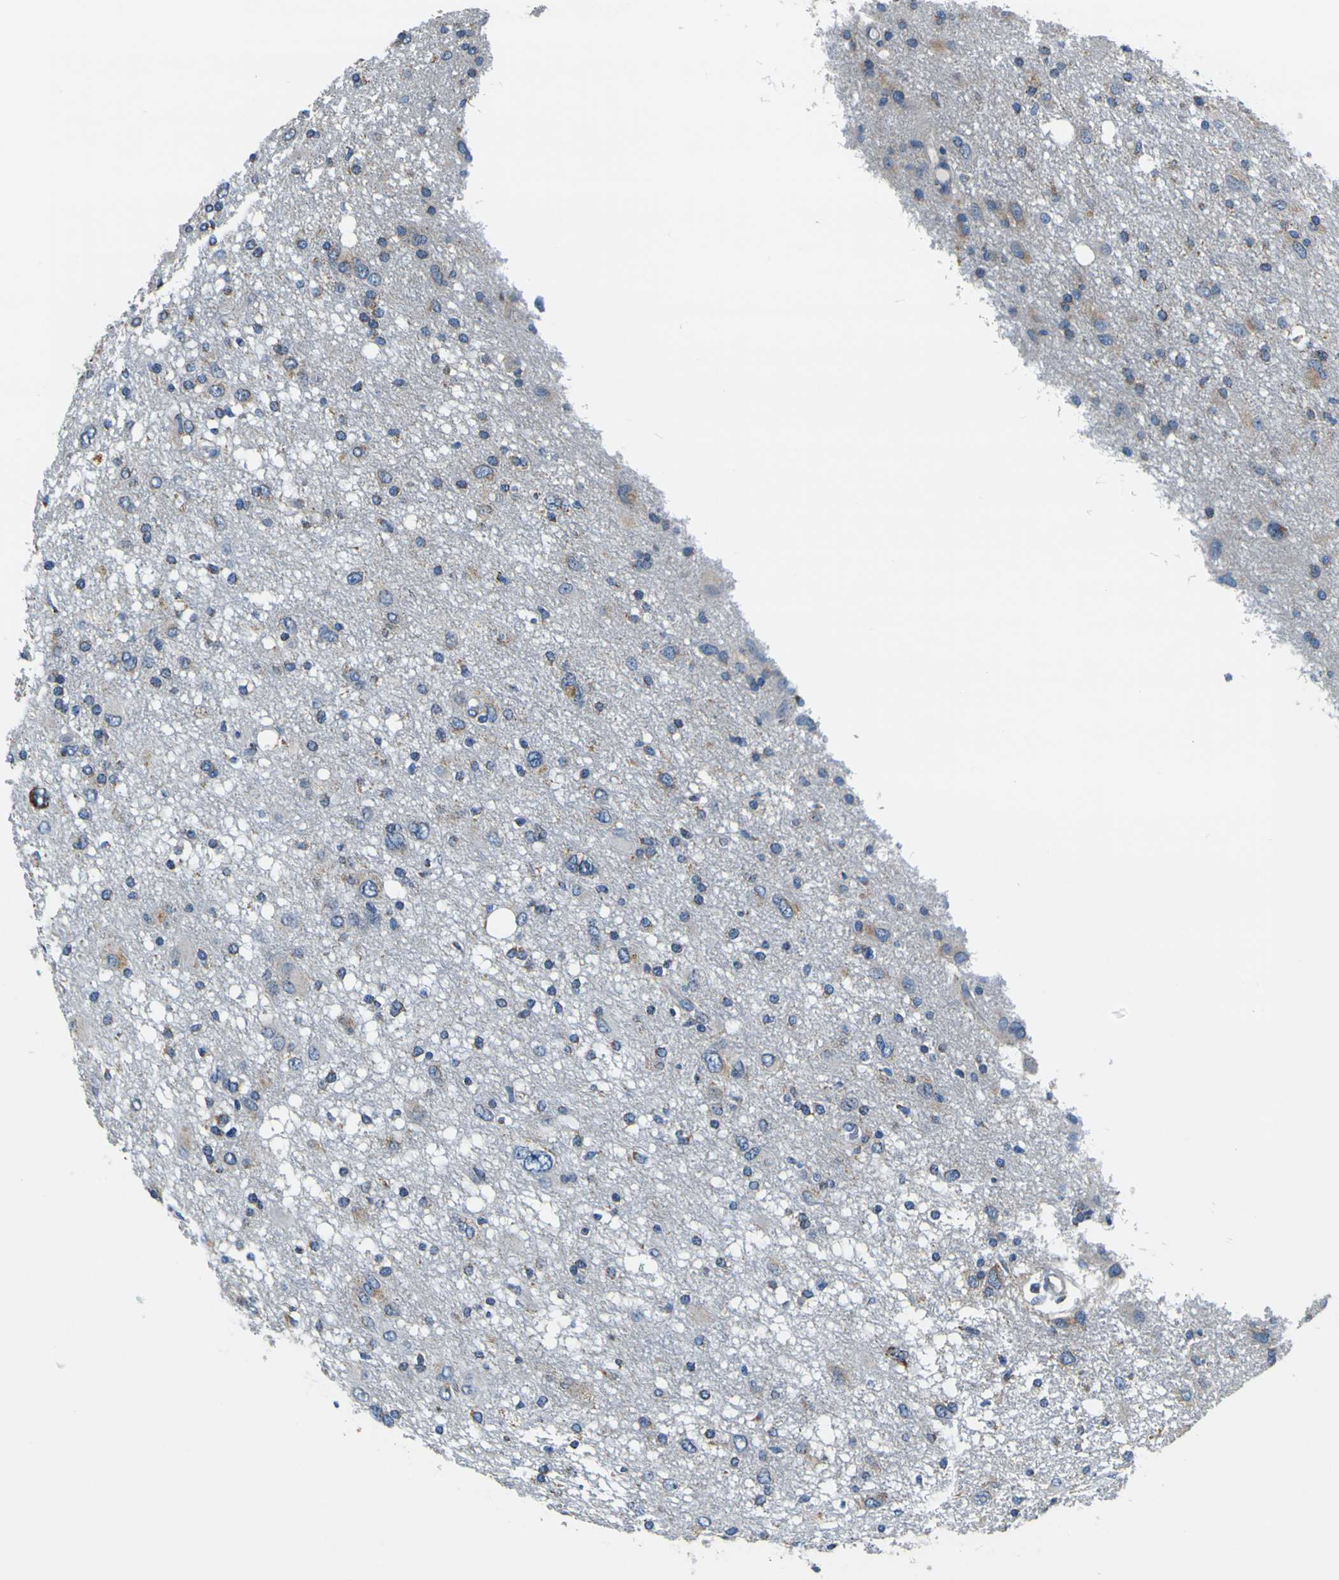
{"staining": {"intensity": "weak", "quantity": "<25%", "location": "cytoplasmic/membranous"}, "tissue": "glioma", "cell_type": "Tumor cells", "image_type": "cancer", "snomed": [{"axis": "morphology", "description": "Glioma, malignant, High grade"}, {"axis": "topography", "description": "Brain"}], "caption": "Malignant glioma (high-grade) was stained to show a protein in brown. There is no significant positivity in tumor cells.", "gene": "LRP4", "patient": {"sex": "female", "age": 59}}